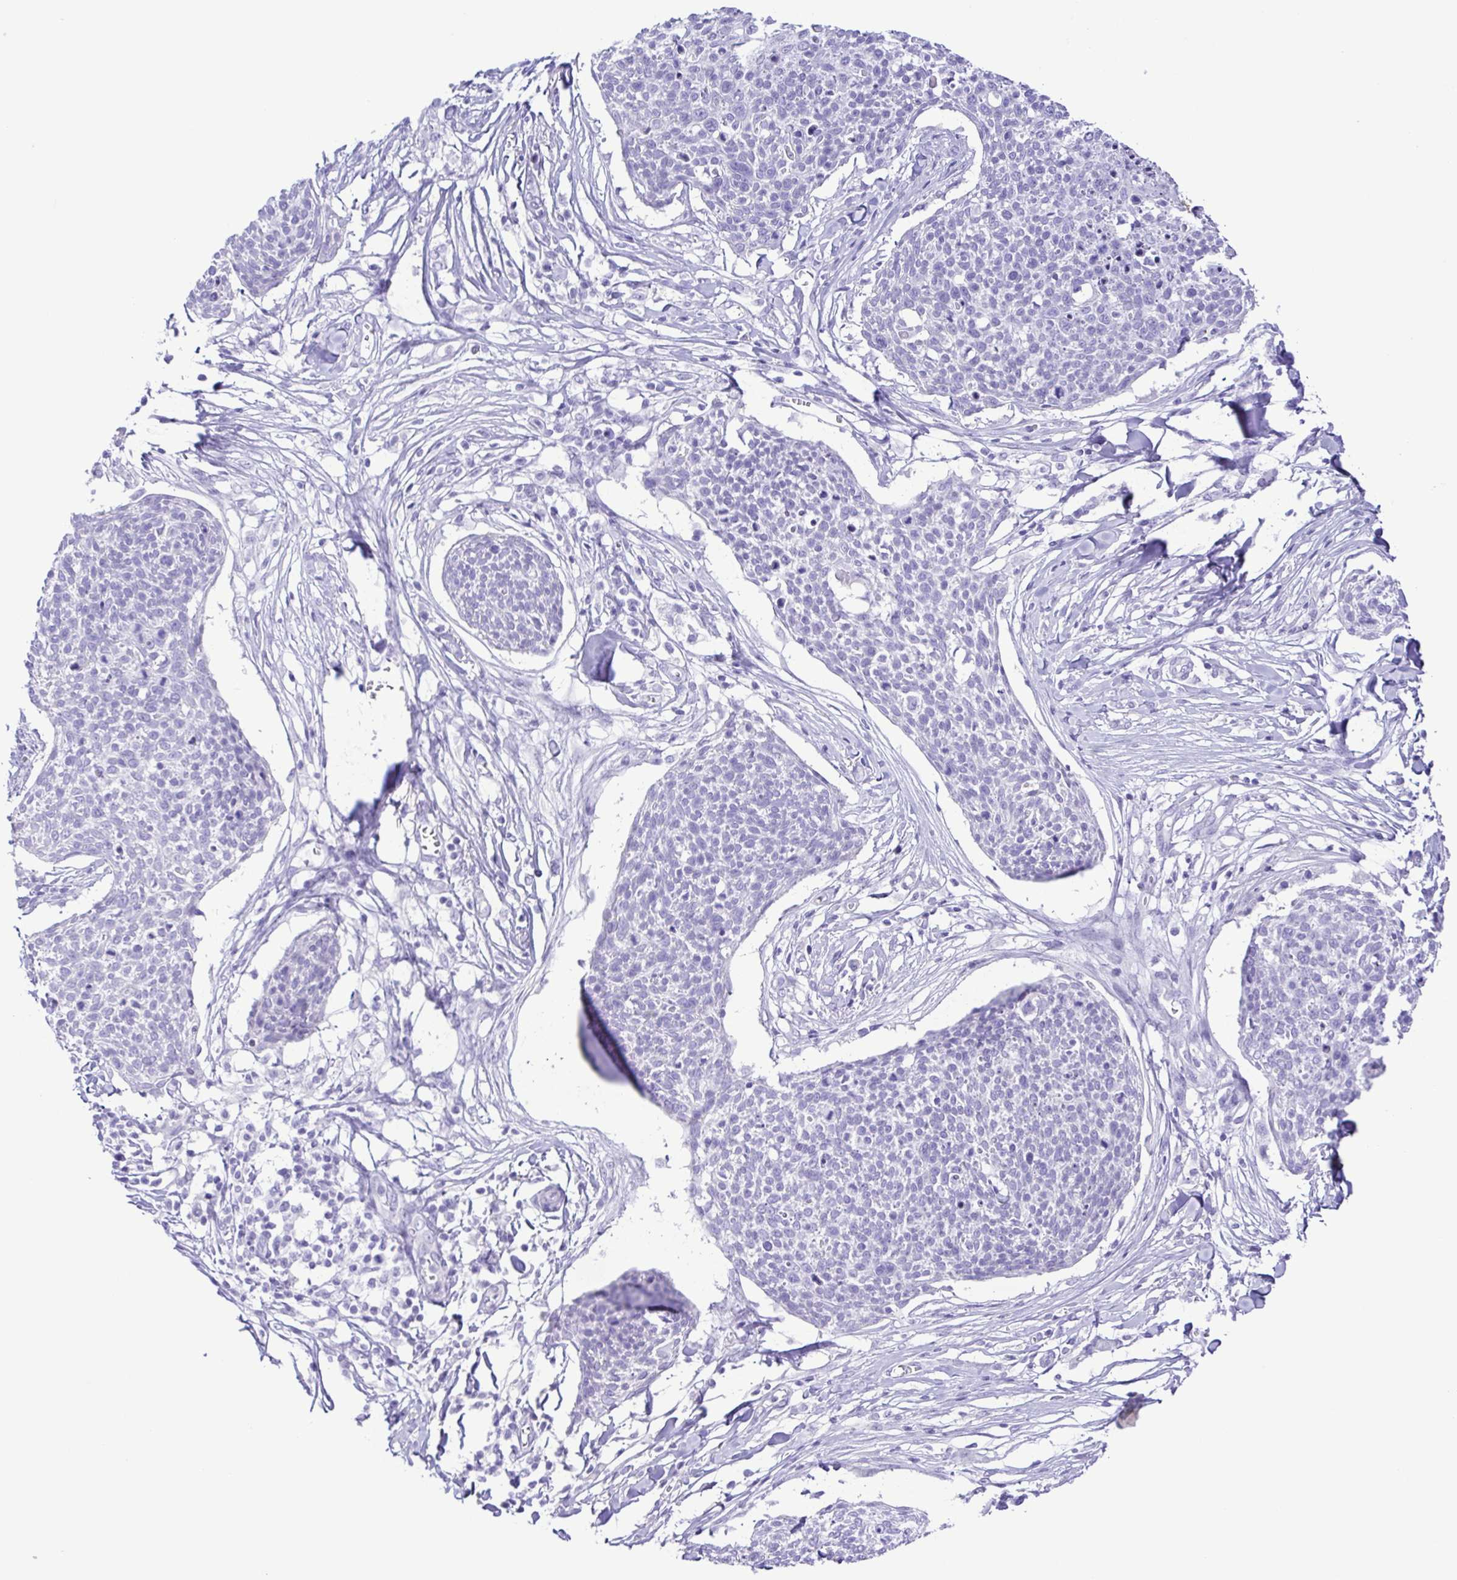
{"staining": {"intensity": "negative", "quantity": "none", "location": "none"}, "tissue": "skin cancer", "cell_type": "Tumor cells", "image_type": "cancer", "snomed": [{"axis": "morphology", "description": "Squamous cell carcinoma, NOS"}, {"axis": "topography", "description": "Skin"}, {"axis": "topography", "description": "Vulva"}], "caption": "The photomicrograph shows no significant expression in tumor cells of squamous cell carcinoma (skin).", "gene": "CASP14", "patient": {"sex": "female", "age": 75}}